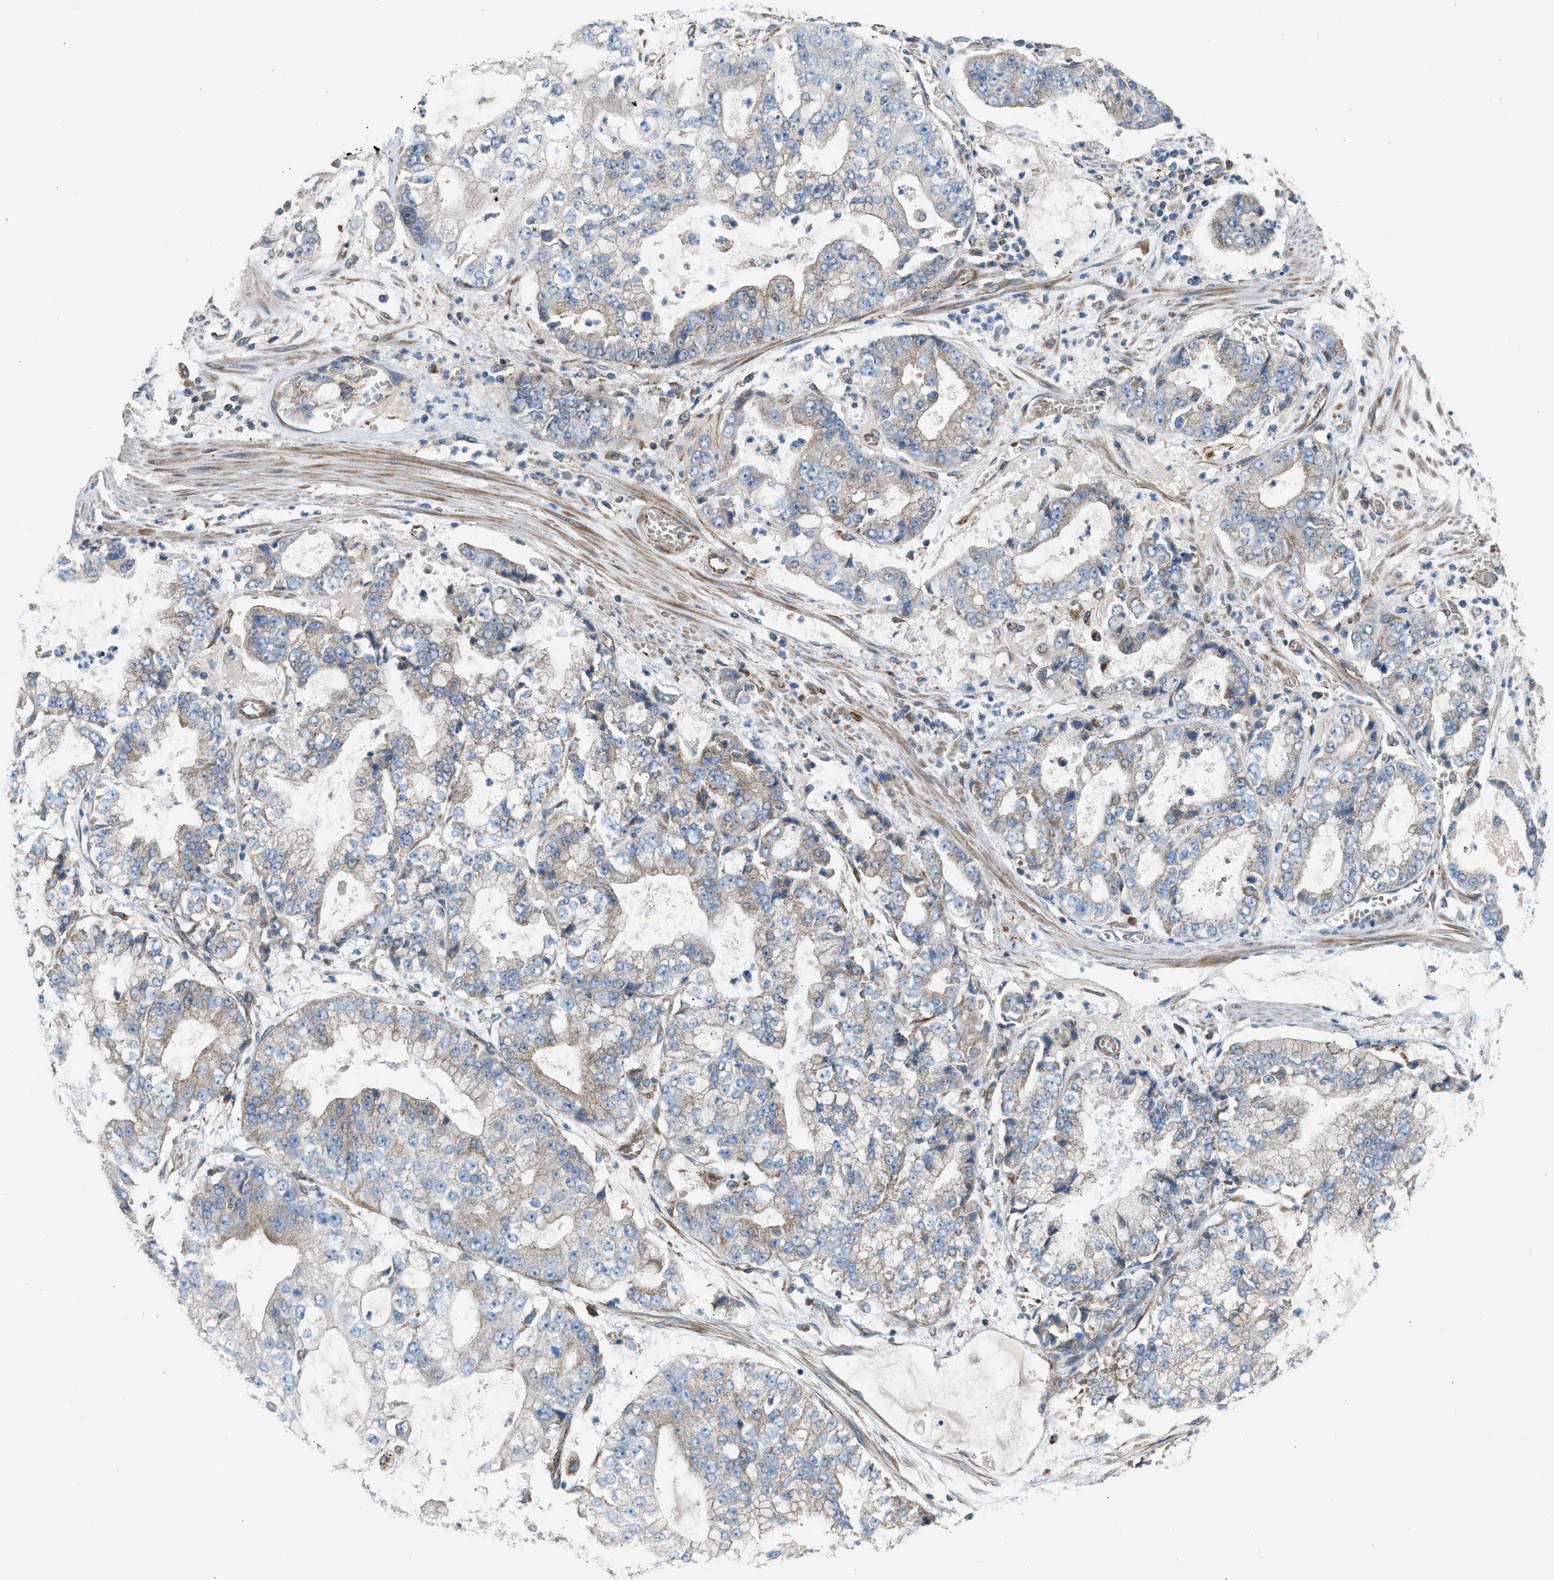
{"staining": {"intensity": "weak", "quantity": "<25%", "location": "cytoplasmic/membranous"}, "tissue": "stomach cancer", "cell_type": "Tumor cells", "image_type": "cancer", "snomed": [{"axis": "morphology", "description": "Adenocarcinoma, NOS"}, {"axis": "topography", "description": "Stomach"}], "caption": "High power microscopy histopathology image of an immunohistochemistry image of stomach cancer (adenocarcinoma), revealing no significant positivity in tumor cells. The staining is performed using DAB (3,3'-diaminobenzidine) brown chromogen with nuclei counter-stained in using hematoxylin.", "gene": "SLC10A3", "patient": {"sex": "male", "age": 76}}